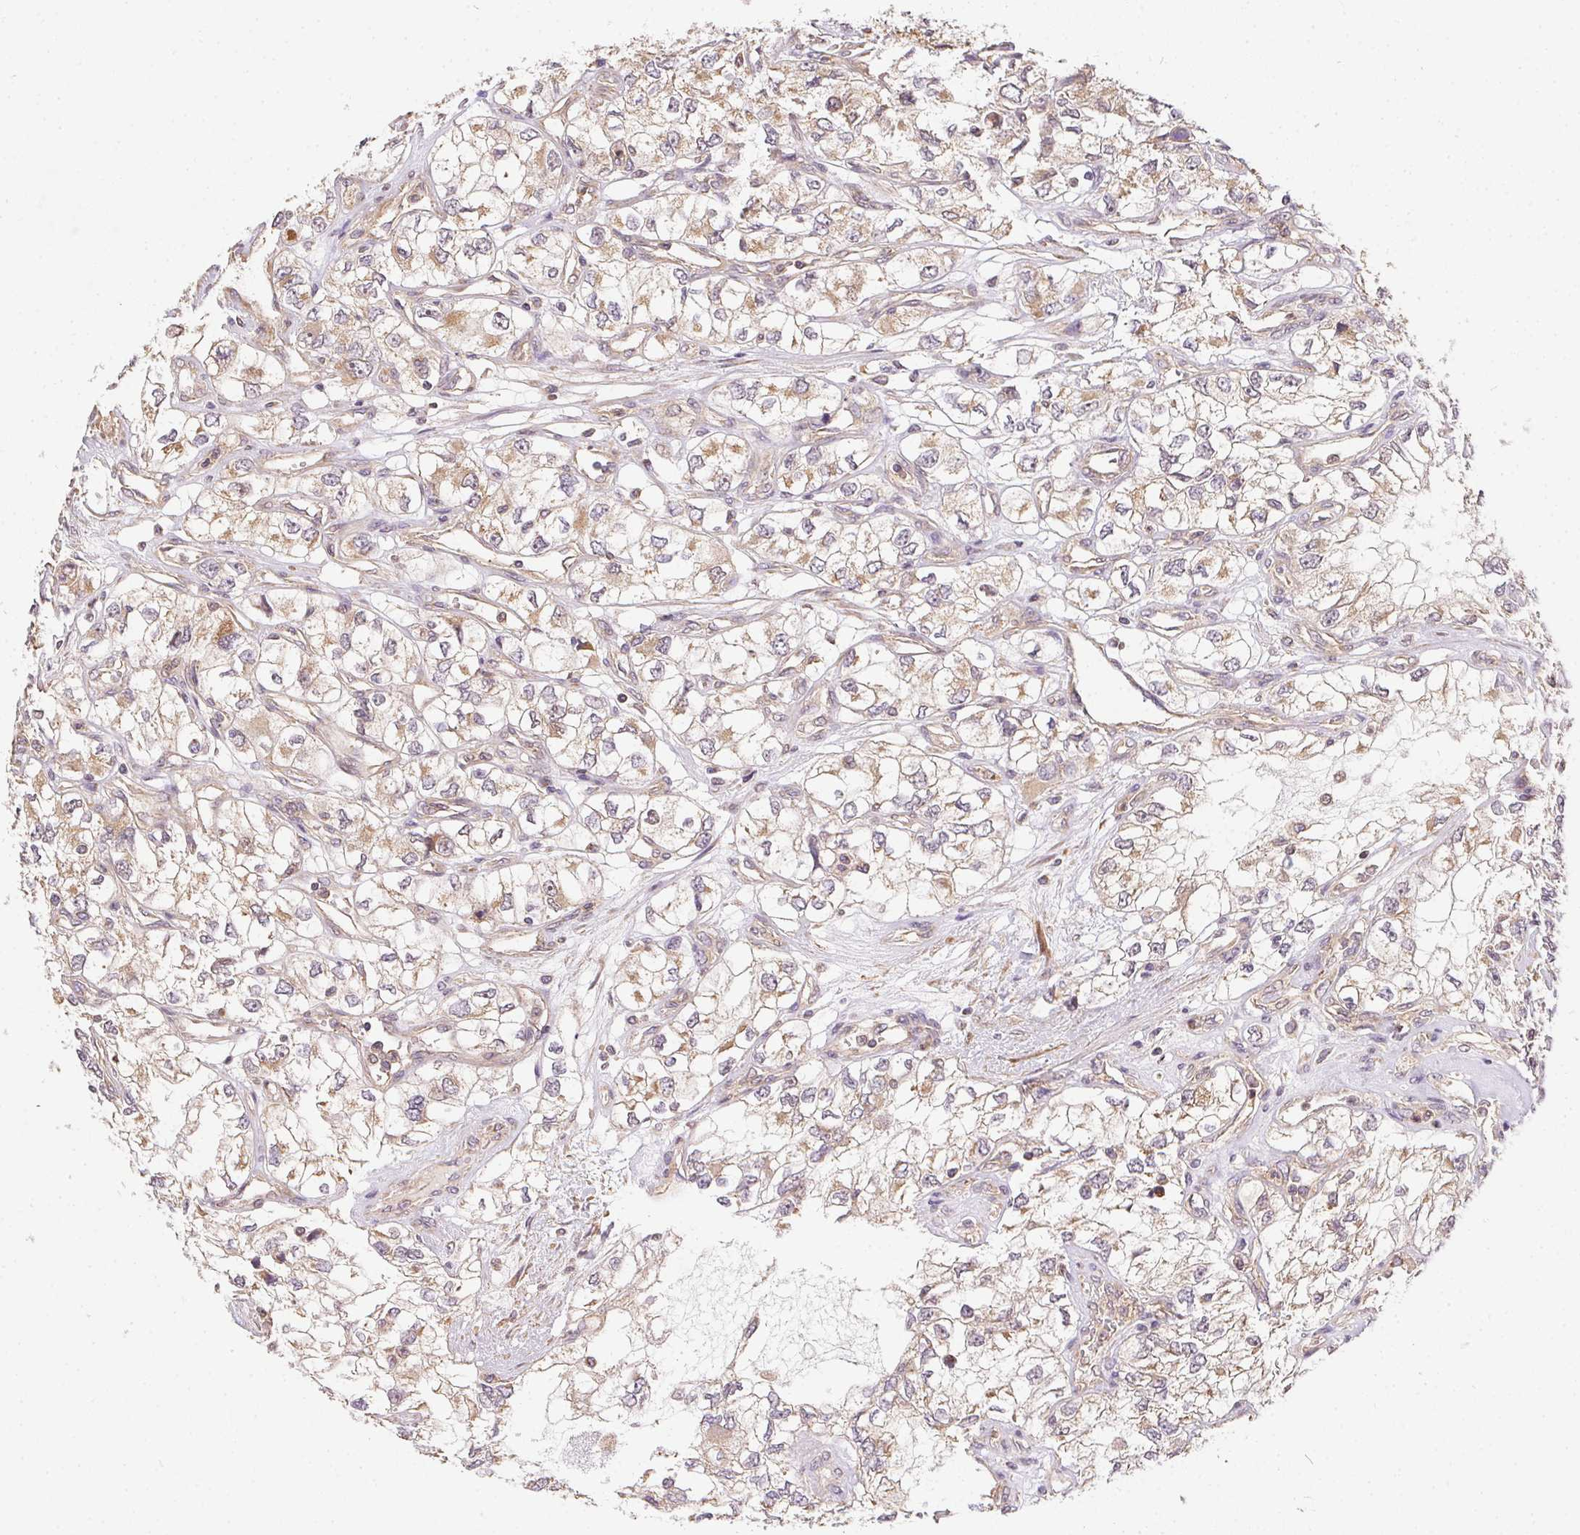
{"staining": {"intensity": "weak", "quantity": ">75%", "location": "cytoplasmic/membranous"}, "tissue": "renal cancer", "cell_type": "Tumor cells", "image_type": "cancer", "snomed": [{"axis": "morphology", "description": "Adenocarcinoma, NOS"}, {"axis": "topography", "description": "Kidney"}], "caption": "A low amount of weak cytoplasmic/membranous positivity is seen in about >75% of tumor cells in renal cancer (adenocarcinoma) tissue.", "gene": "REV3L", "patient": {"sex": "female", "age": 59}}